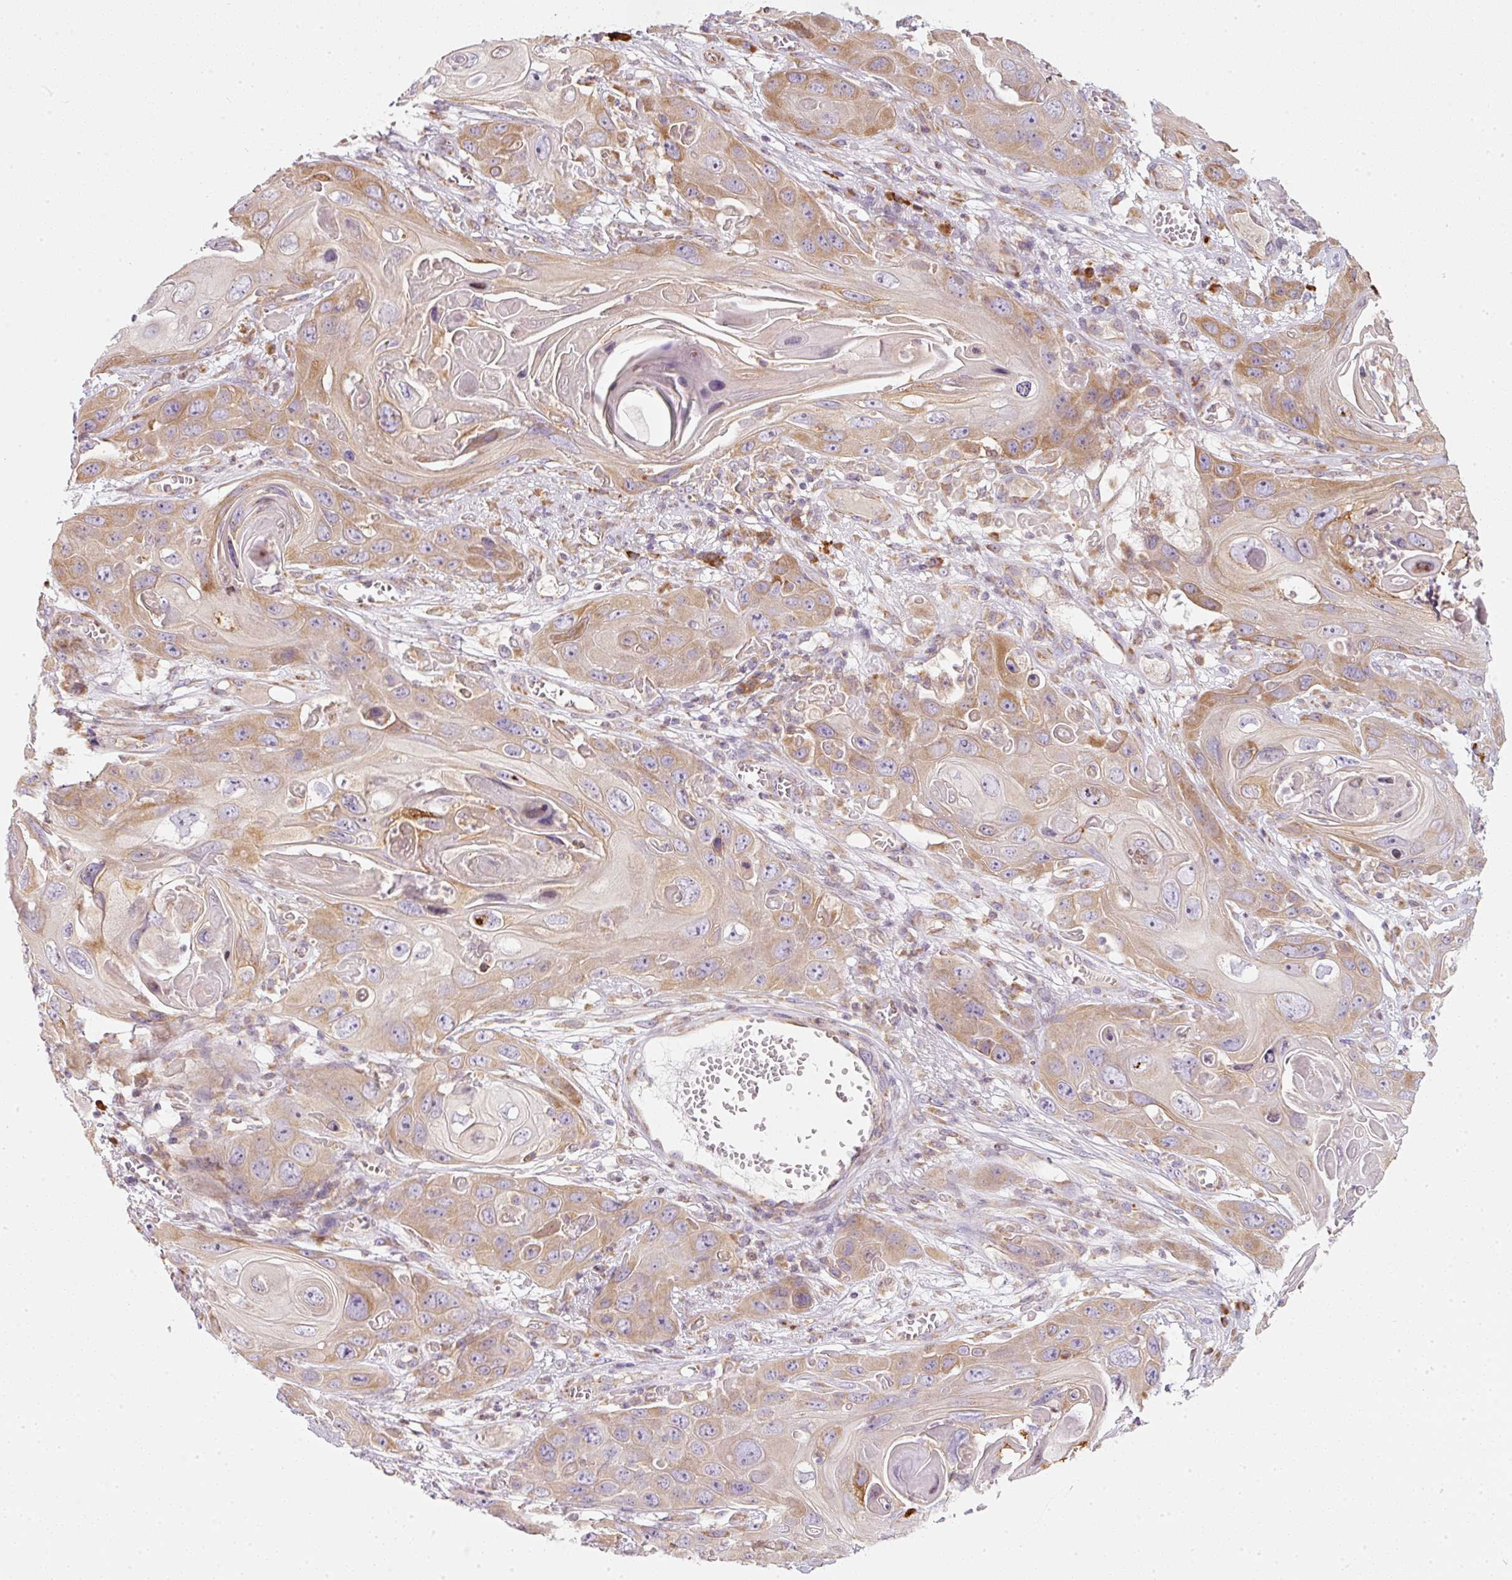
{"staining": {"intensity": "moderate", "quantity": ">75%", "location": "cytoplasmic/membranous"}, "tissue": "skin cancer", "cell_type": "Tumor cells", "image_type": "cancer", "snomed": [{"axis": "morphology", "description": "Squamous cell carcinoma, NOS"}, {"axis": "topography", "description": "Skin"}], "caption": "There is medium levels of moderate cytoplasmic/membranous expression in tumor cells of skin squamous cell carcinoma, as demonstrated by immunohistochemical staining (brown color).", "gene": "MORN4", "patient": {"sex": "male", "age": 55}}